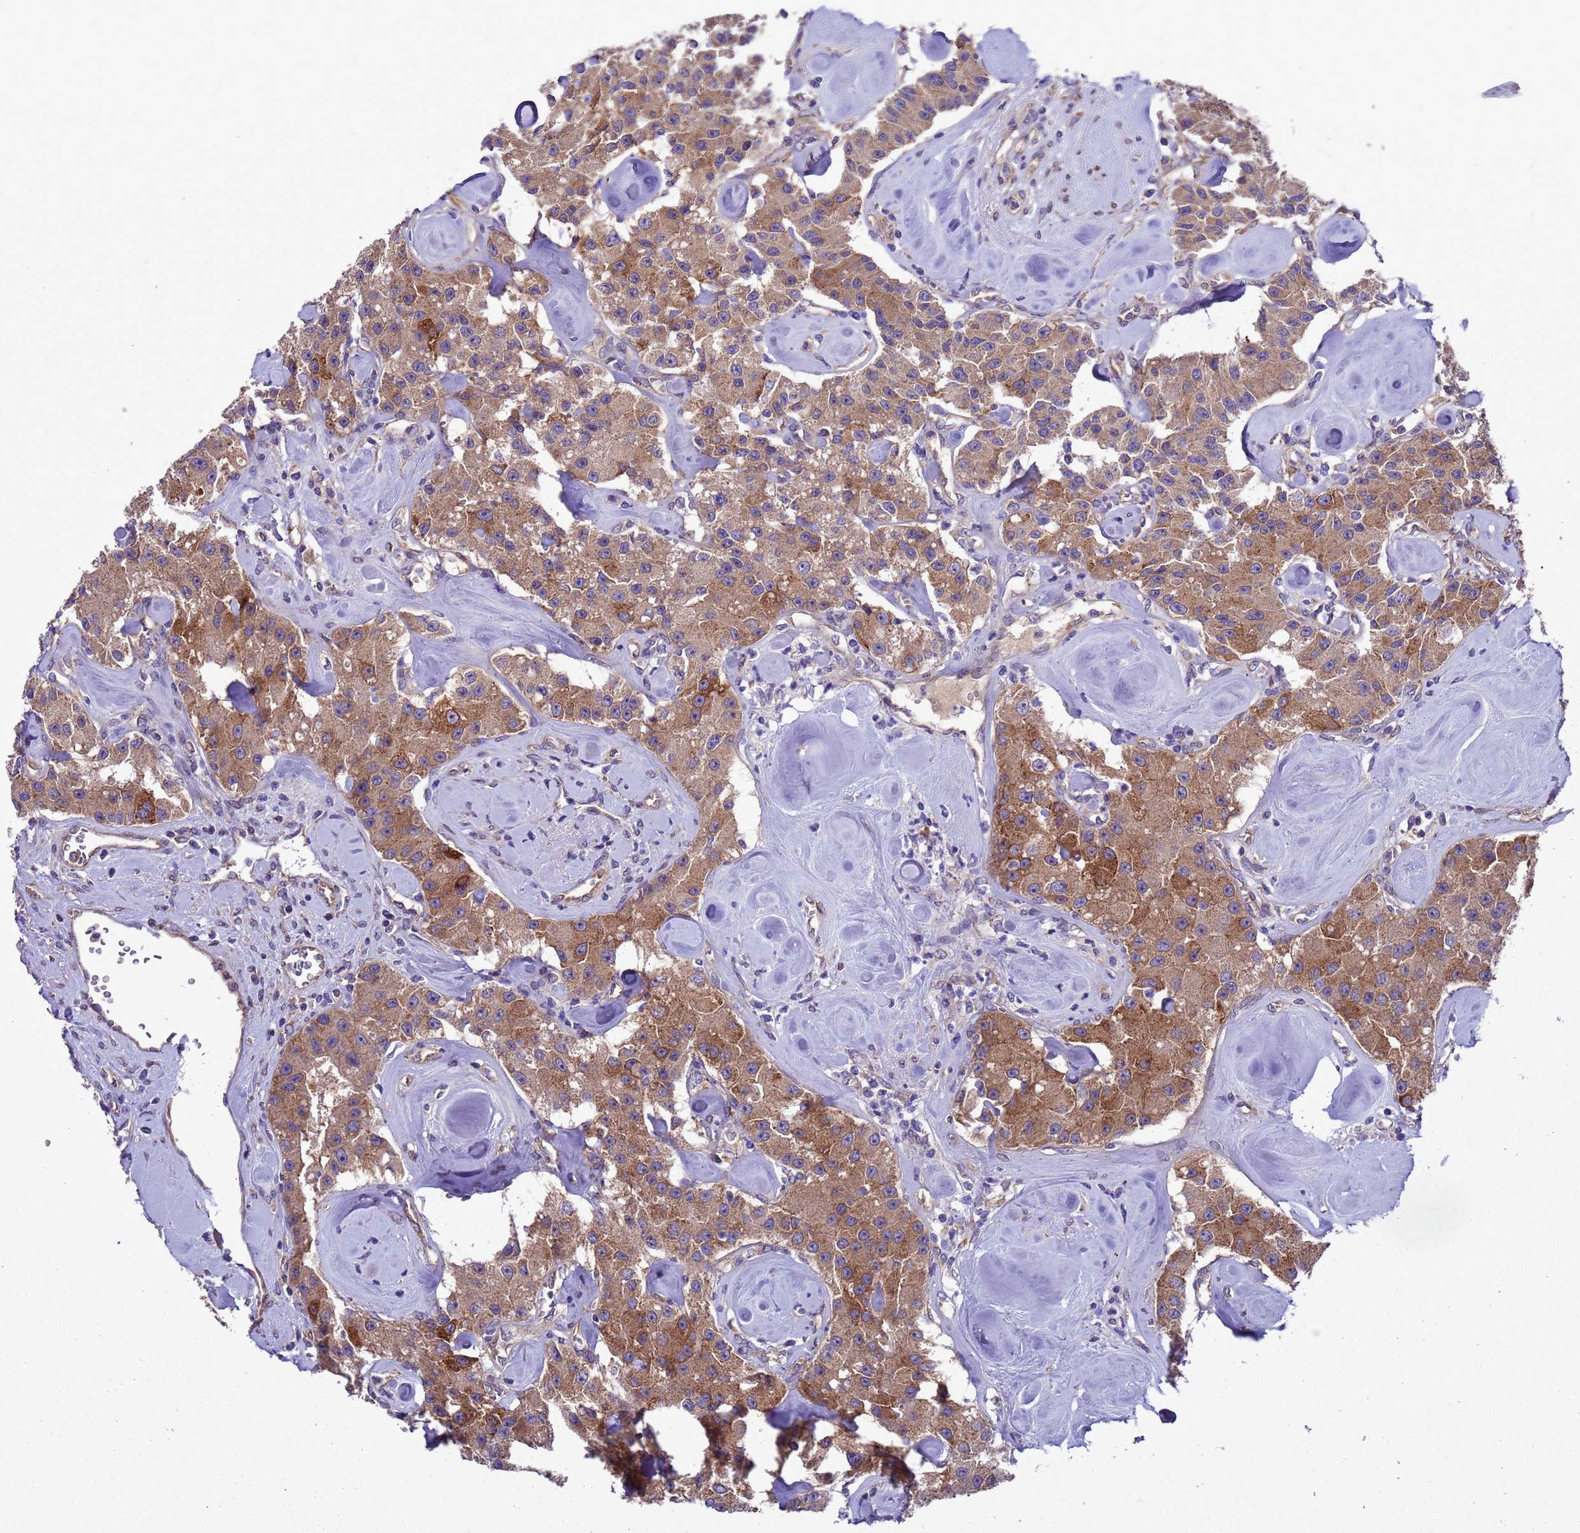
{"staining": {"intensity": "moderate", "quantity": ">75%", "location": "cytoplasmic/membranous"}, "tissue": "carcinoid", "cell_type": "Tumor cells", "image_type": "cancer", "snomed": [{"axis": "morphology", "description": "Carcinoid, malignant, NOS"}, {"axis": "topography", "description": "Pancreas"}], "caption": "Protein analysis of carcinoid (malignant) tissue exhibits moderate cytoplasmic/membranous positivity in approximately >75% of tumor cells. (DAB IHC, brown staining for protein, blue staining for nuclei).", "gene": "ARHGAP12", "patient": {"sex": "male", "age": 41}}